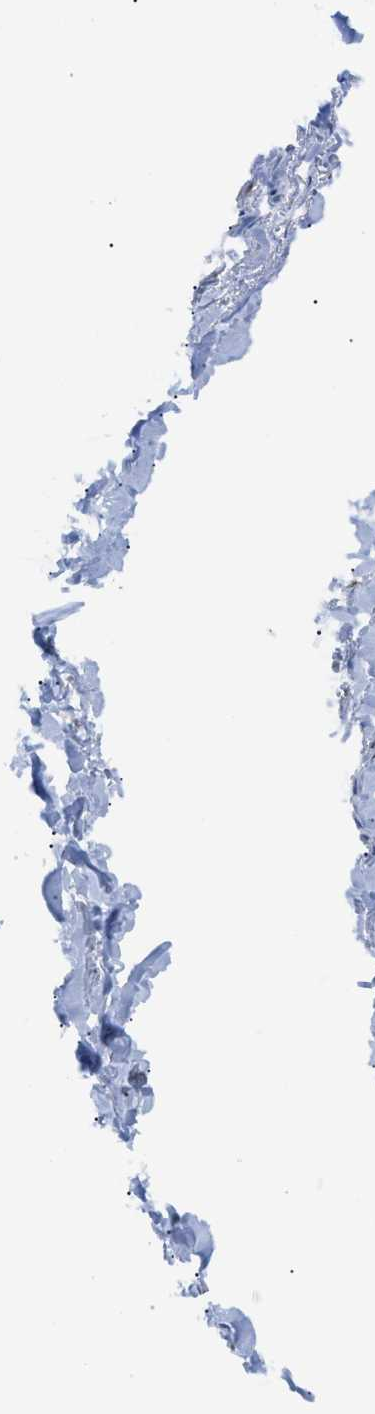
{"staining": {"intensity": "negative", "quantity": "none", "location": "none"}, "tissue": "adipose tissue", "cell_type": "Adipocytes", "image_type": "normal", "snomed": [{"axis": "morphology", "description": "Normal tissue, NOS"}, {"axis": "topography", "description": "Adipose tissue"}, {"axis": "topography", "description": "Peripheral nerve tissue"}], "caption": "Immunohistochemical staining of normal human adipose tissue exhibits no significant expression in adipocytes. Brightfield microscopy of immunohistochemistry (IHC) stained with DAB (brown) and hematoxylin (blue), captured at high magnification.", "gene": "PHB2", "patient": {"sex": "male", "age": 52}}